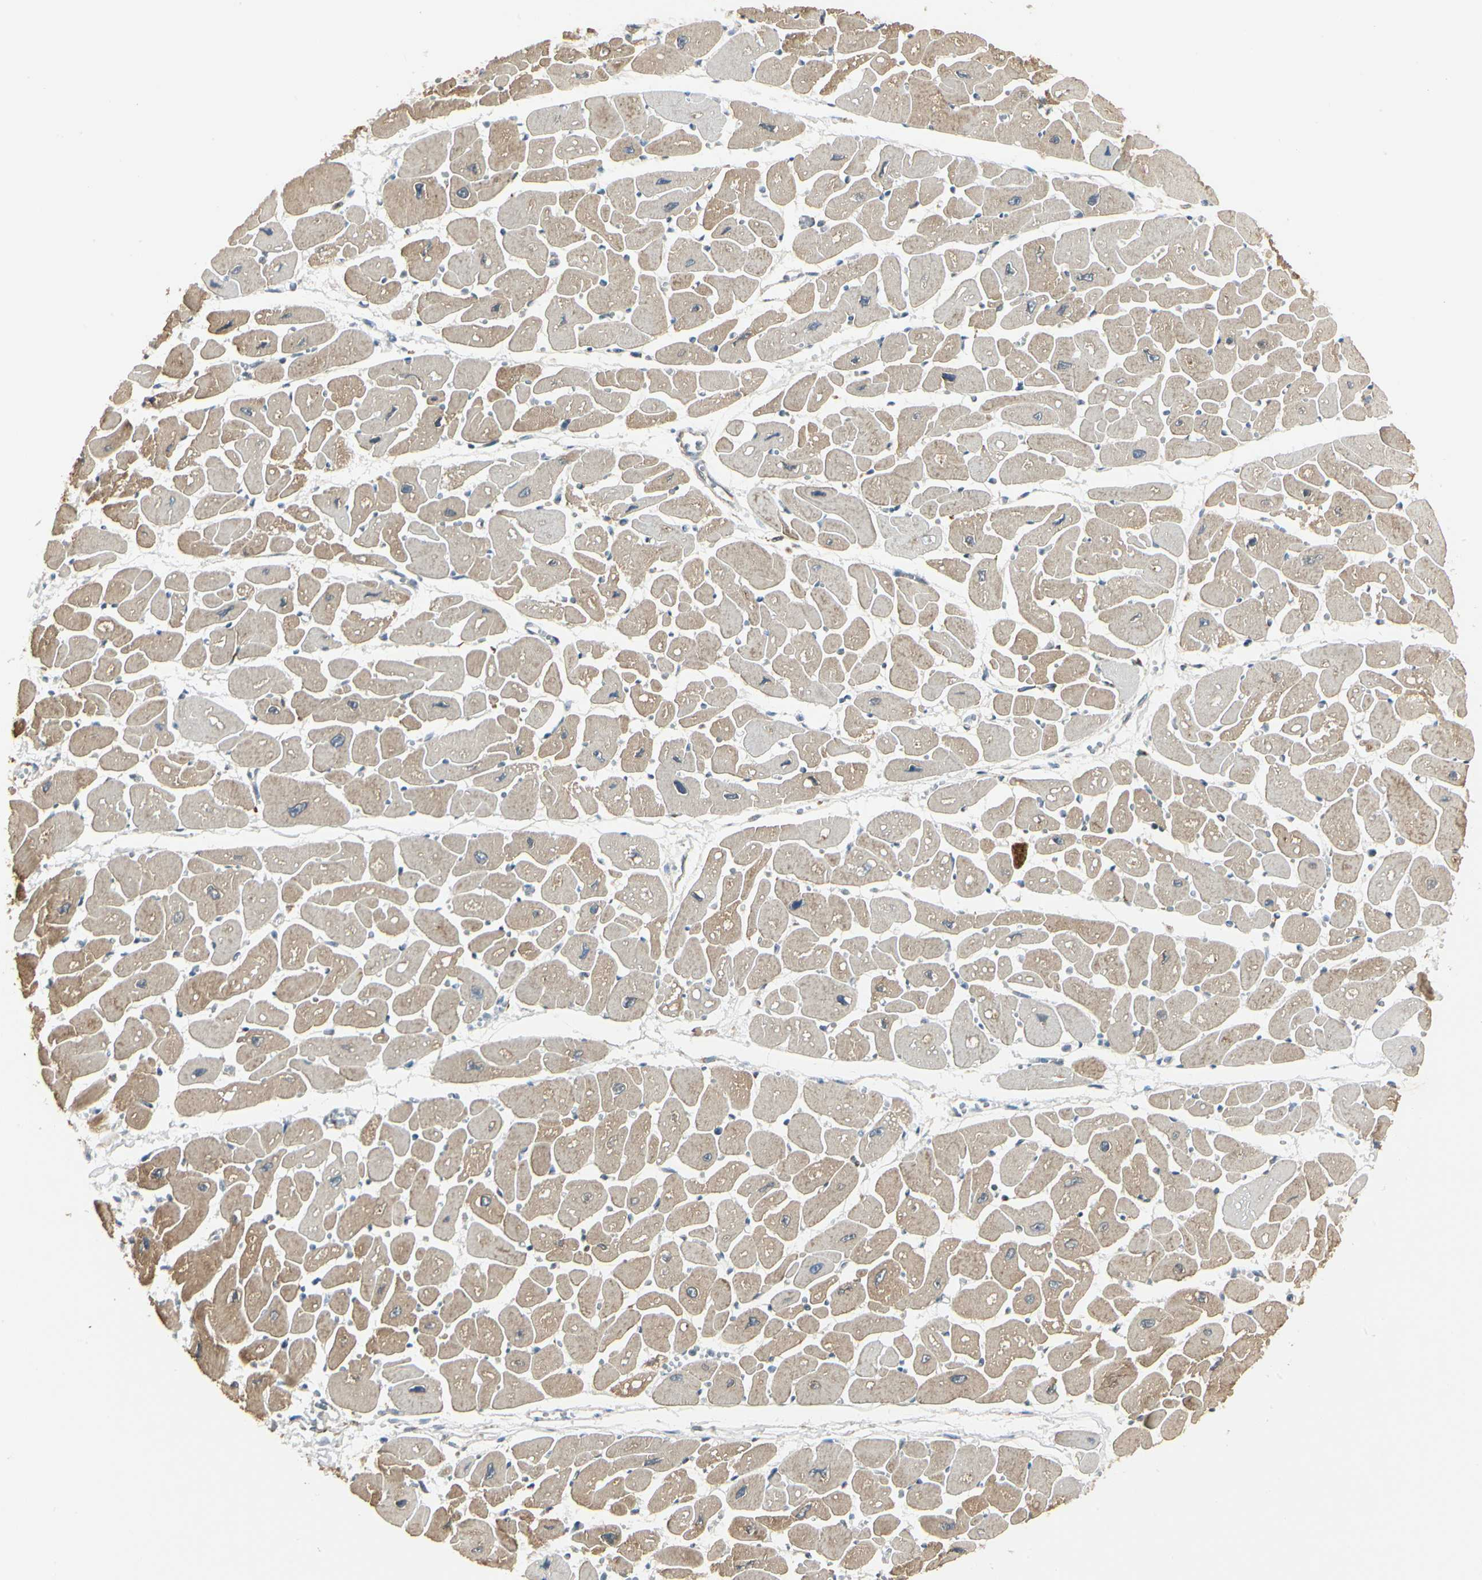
{"staining": {"intensity": "moderate", "quantity": ">75%", "location": "cytoplasmic/membranous"}, "tissue": "heart muscle", "cell_type": "Cardiomyocytes", "image_type": "normal", "snomed": [{"axis": "morphology", "description": "Normal tissue, NOS"}, {"axis": "topography", "description": "Heart"}], "caption": "DAB immunohistochemical staining of unremarkable heart muscle exhibits moderate cytoplasmic/membranous protein expression in about >75% of cardiomyocytes. (DAB IHC with brightfield microscopy, high magnification).", "gene": "ANKS6", "patient": {"sex": "female", "age": 54}}